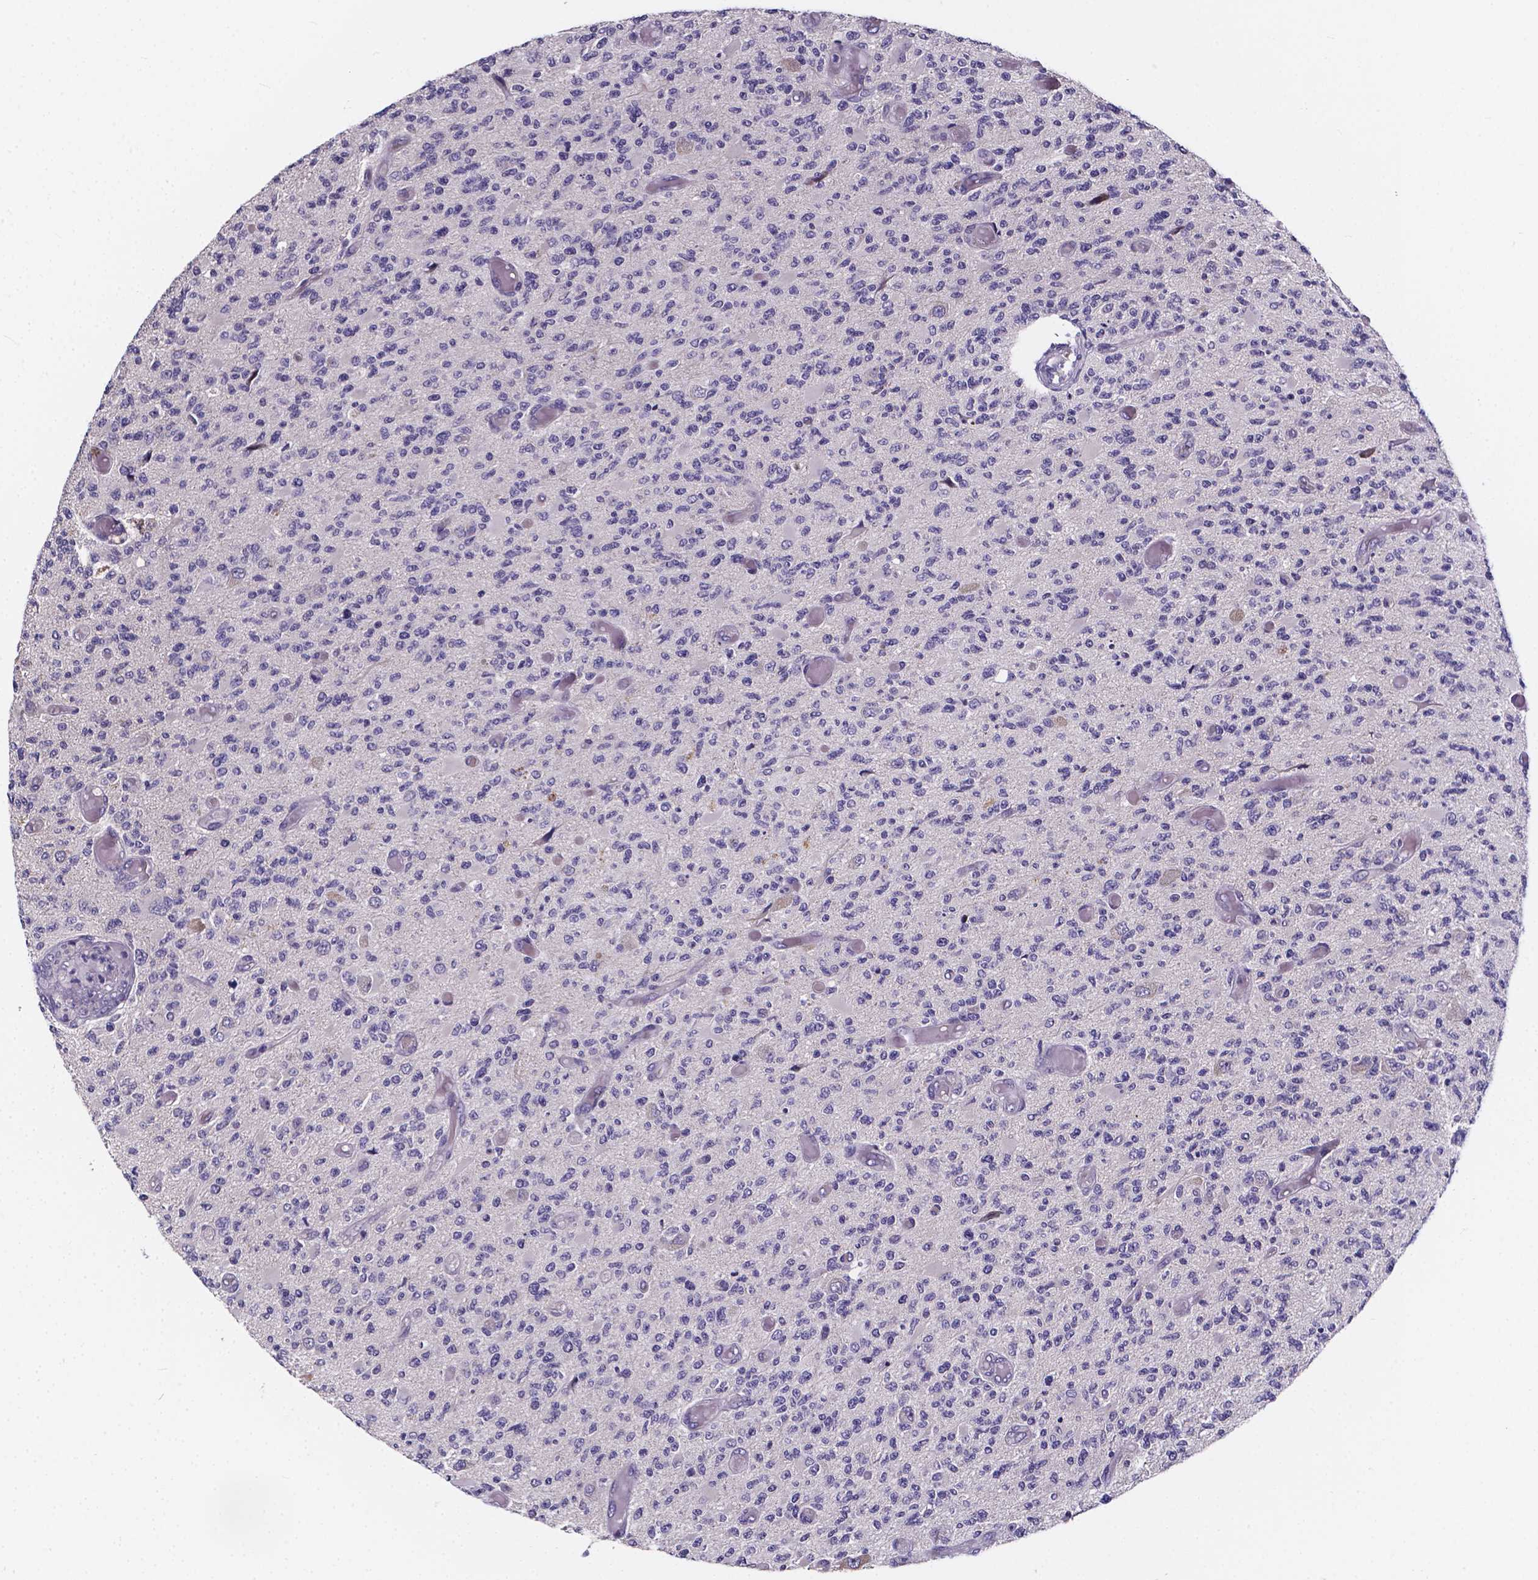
{"staining": {"intensity": "negative", "quantity": "none", "location": "none"}, "tissue": "glioma", "cell_type": "Tumor cells", "image_type": "cancer", "snomed": [{"axis": "morphology", "description": "Glioma, malignant, High grade"}, {"axis": "topography", "description": "Brain"}], "caption": "A micrograph of human glioma is negative for staining in tumor cells.", "gene": "SPOCD1", "patient": {"sex": "female", "age": 63}}